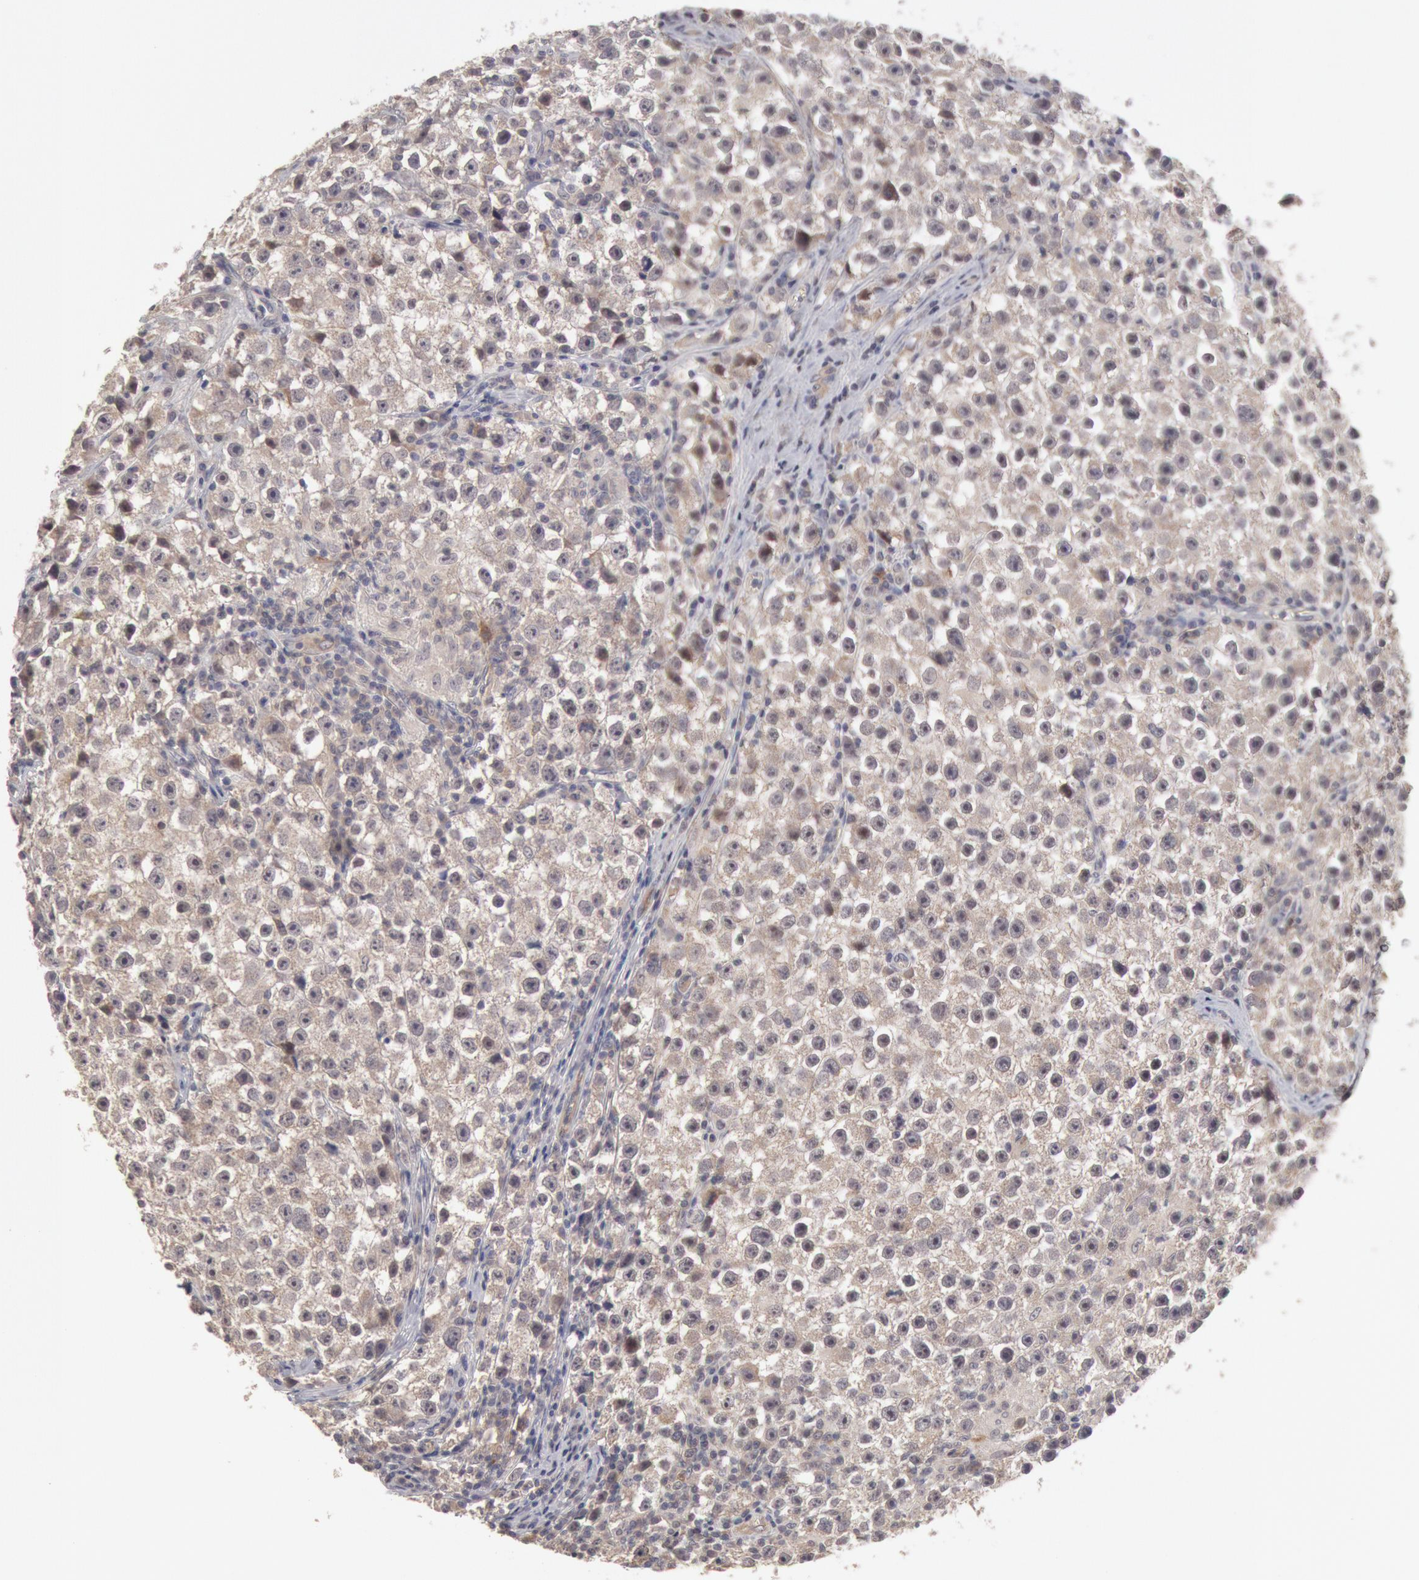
{"staining": {"intensity": "weak", "quantity": "25%-75%", "location": "cytoplasmic/membranous"}, "tissue": "testis cancer", "cell_type": "Tumor cells", "image_type": "cancer", "snomed": [{"axis": "morphology", "description": "Seminoma, NOS"}, {"axis": "topography", "description": "Testis"}], "caption": "A histopathology image showing weak cytoplasmic/membranous staining in approximately 25%-75% of tumor cells in seminoma (testis), as visualized by brown immunohistochemical staining.", "gene": "ZFP36L1", "patient": {"sex": "male", "age": 35}}